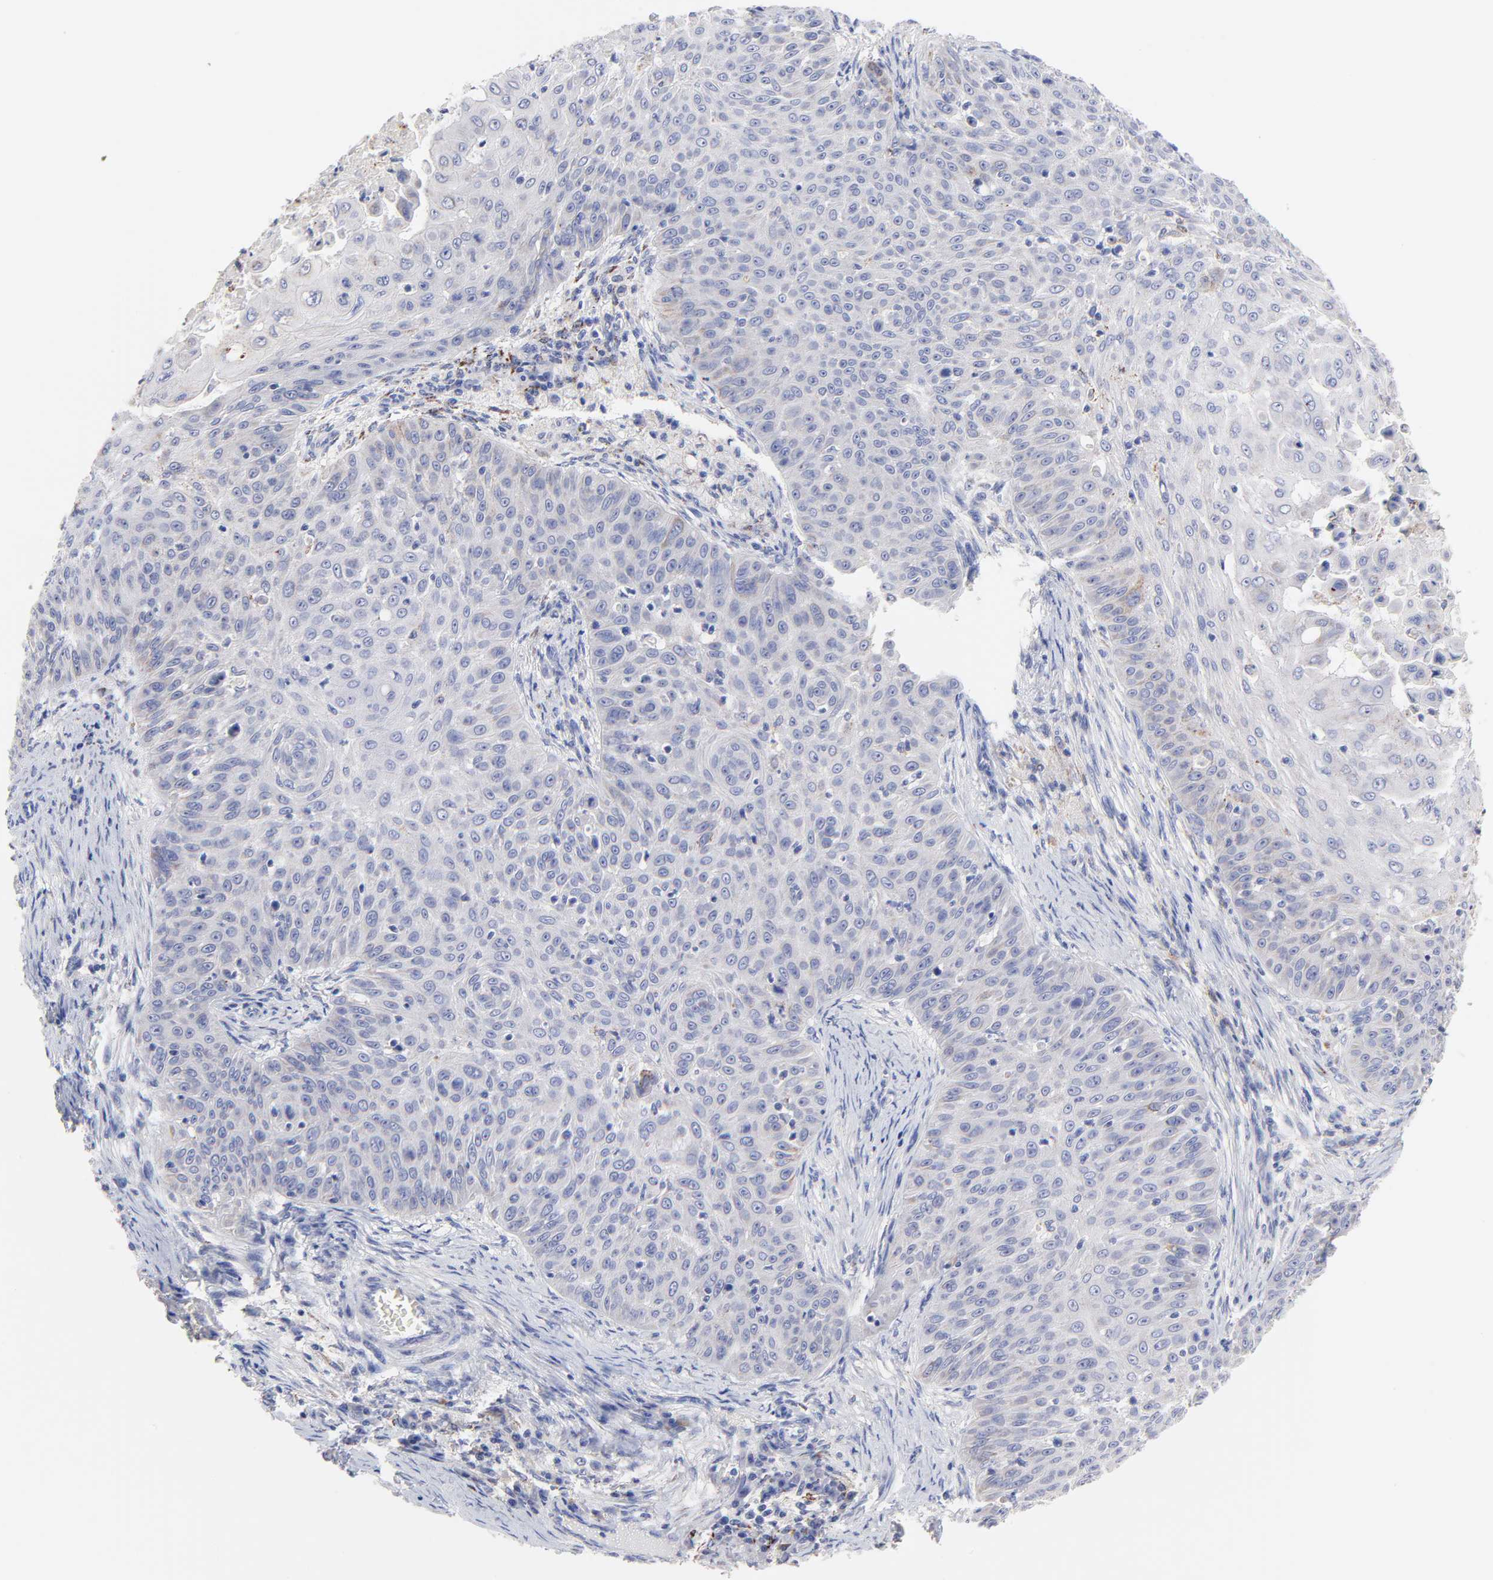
{"staining": {"intensity": "weak", "quantity": "<25%", "location": "cytoplasmic/membranous"}, "tissue": "skin cancer", "cell_type": "Tumor cells", "image_type": "cancer", "snomed": [{"axis": "morphology", "description": "Squamous cell carcinoma, NOS"}, {"axis": "topography", "description": "Skin"}], "caption": "IHC micrograph of squamous cell carcinoma (skin) stained for a protein (brown), which displays no staining in tumor cells. (Brightfield microscopy of DAB immunohistochemistry (IHC) at high magnification).", "gene": "FBXO10", "patient": {"sex": "male", "age": 82}}